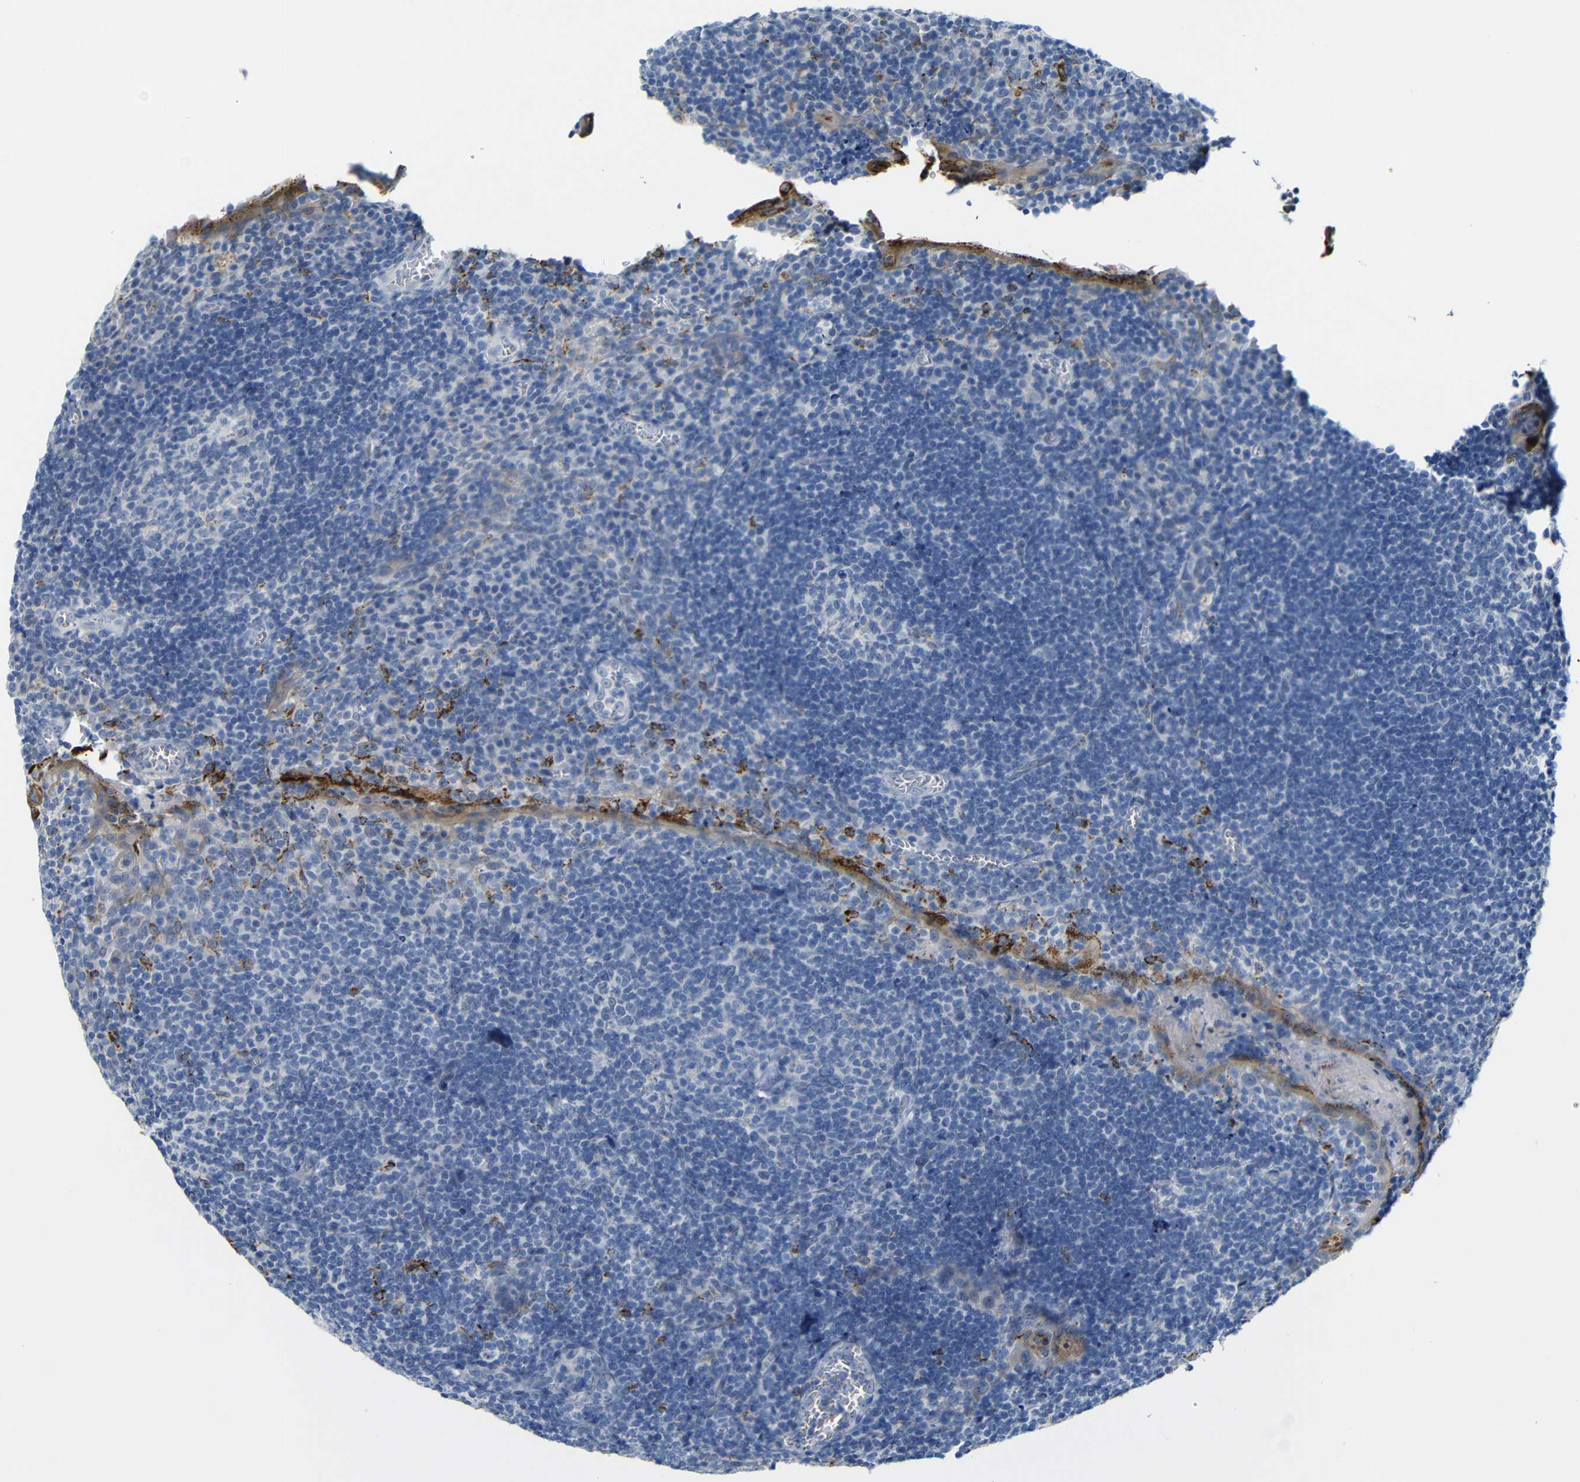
{"staining": {"intensity": "negative", "quantity": "none", "location": "none"}, "tissue": "tonsil", "cell_type": "Germinal center cells", "image_type": "normal", "snomed": [{"axis": "morphology", "description": "Normal tissue, NOS"}, {"axis": "topography", "description": "Tonsil"}], "caption": "Micrograph shows no protein expression in germinal center cells of benign tonsil. (DAB IHC with hematoxylin counter stain).", "gene": "C15orf48", "patient": {"sex": "male", "age": 37}}